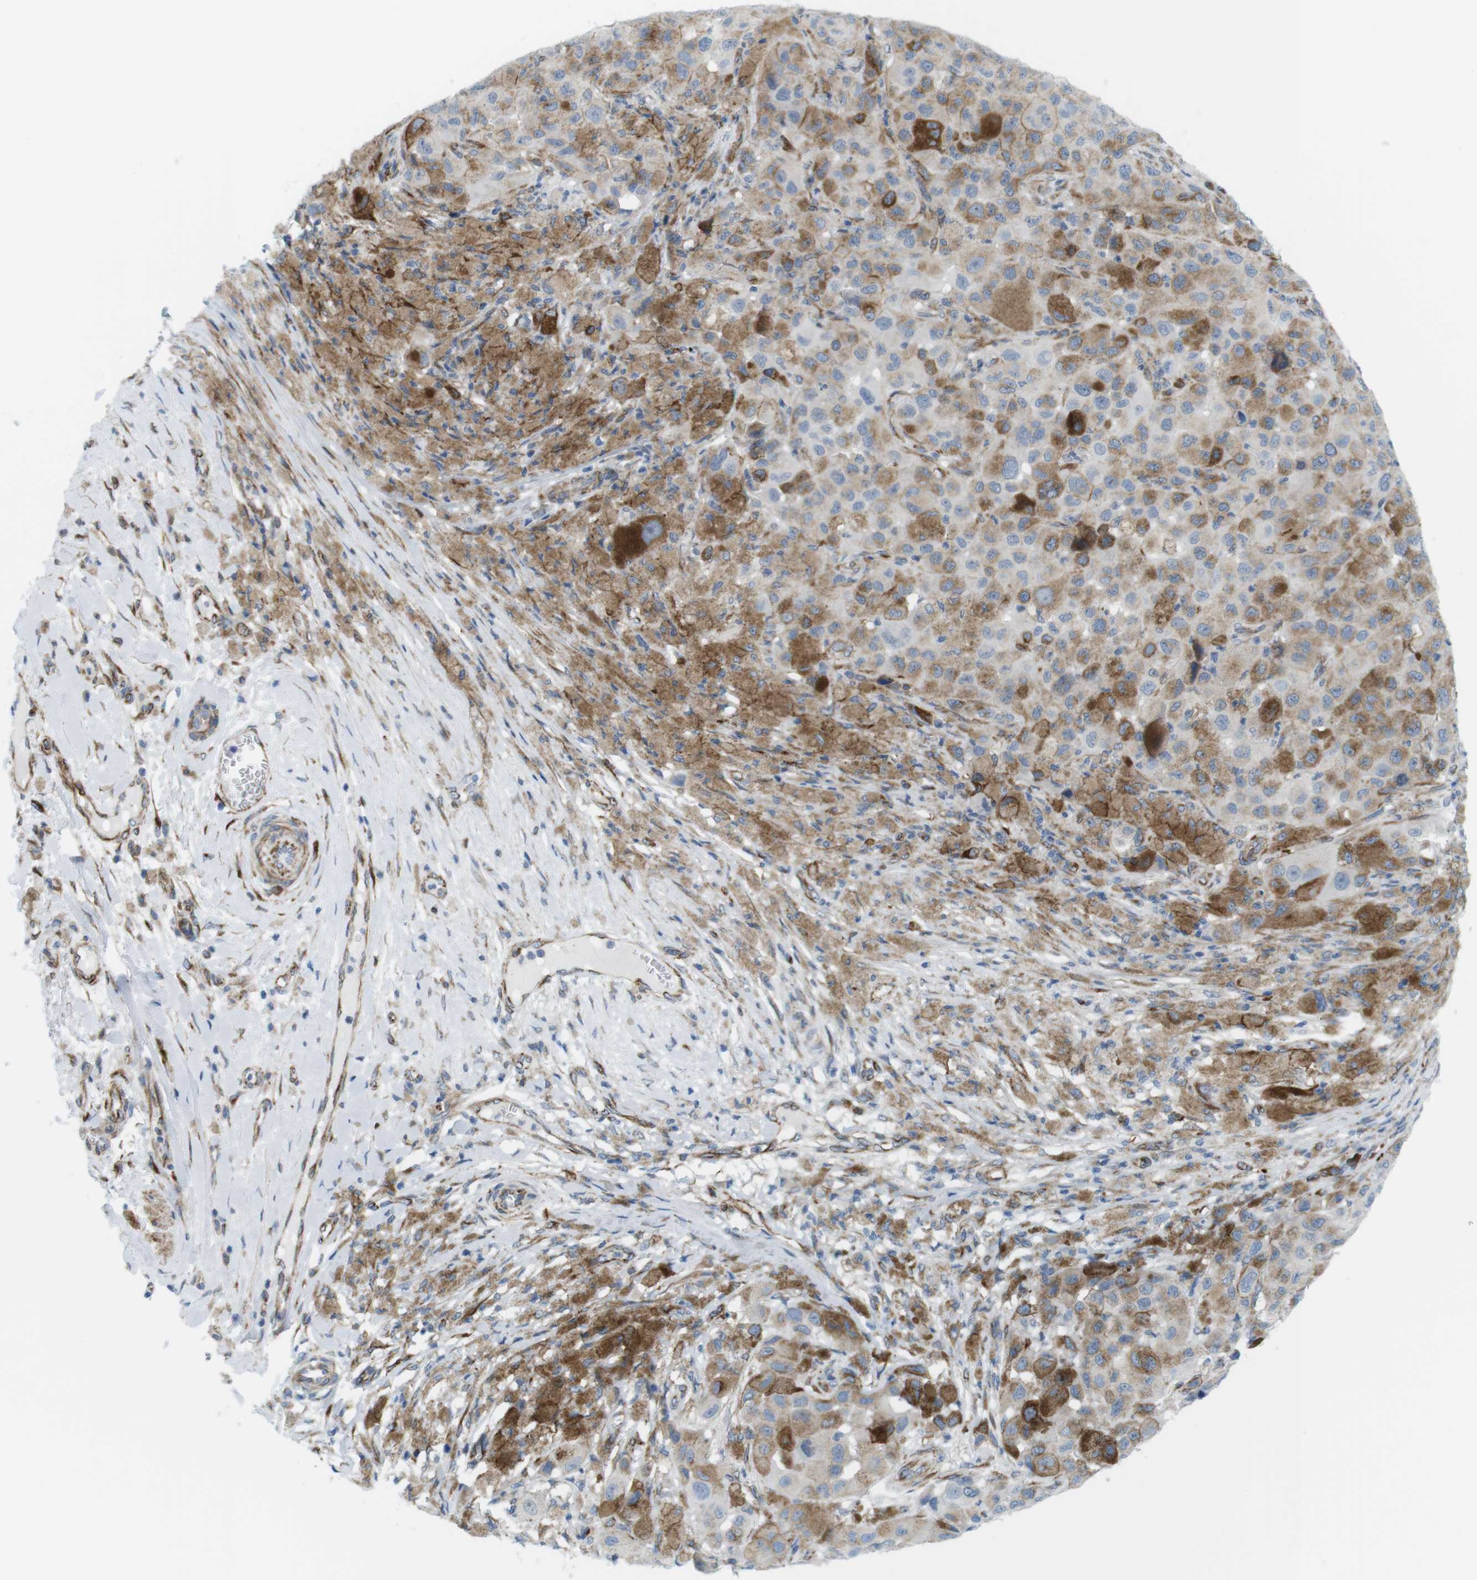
{"staining": {"intensity": "moderate", "quantity": ">75%", "location": "cytoplasmic/membranous"}, "tissue": "melanoma", "cell_type": "Tumor cells", "image_type": "cancer", "snomed": [{"axis": "morphology", "description": "Malignant melanoma, NOS"}, {"axis": "topography", "description": "Skin"}], "caption": "Human malignant melanoma stained for a protein (brown) shows moderate cytoplasmic/membranous positive staining in about >75% of tumor cells.", "gene": "MYH9", "patient": {"sex": "male", "age": 96}}